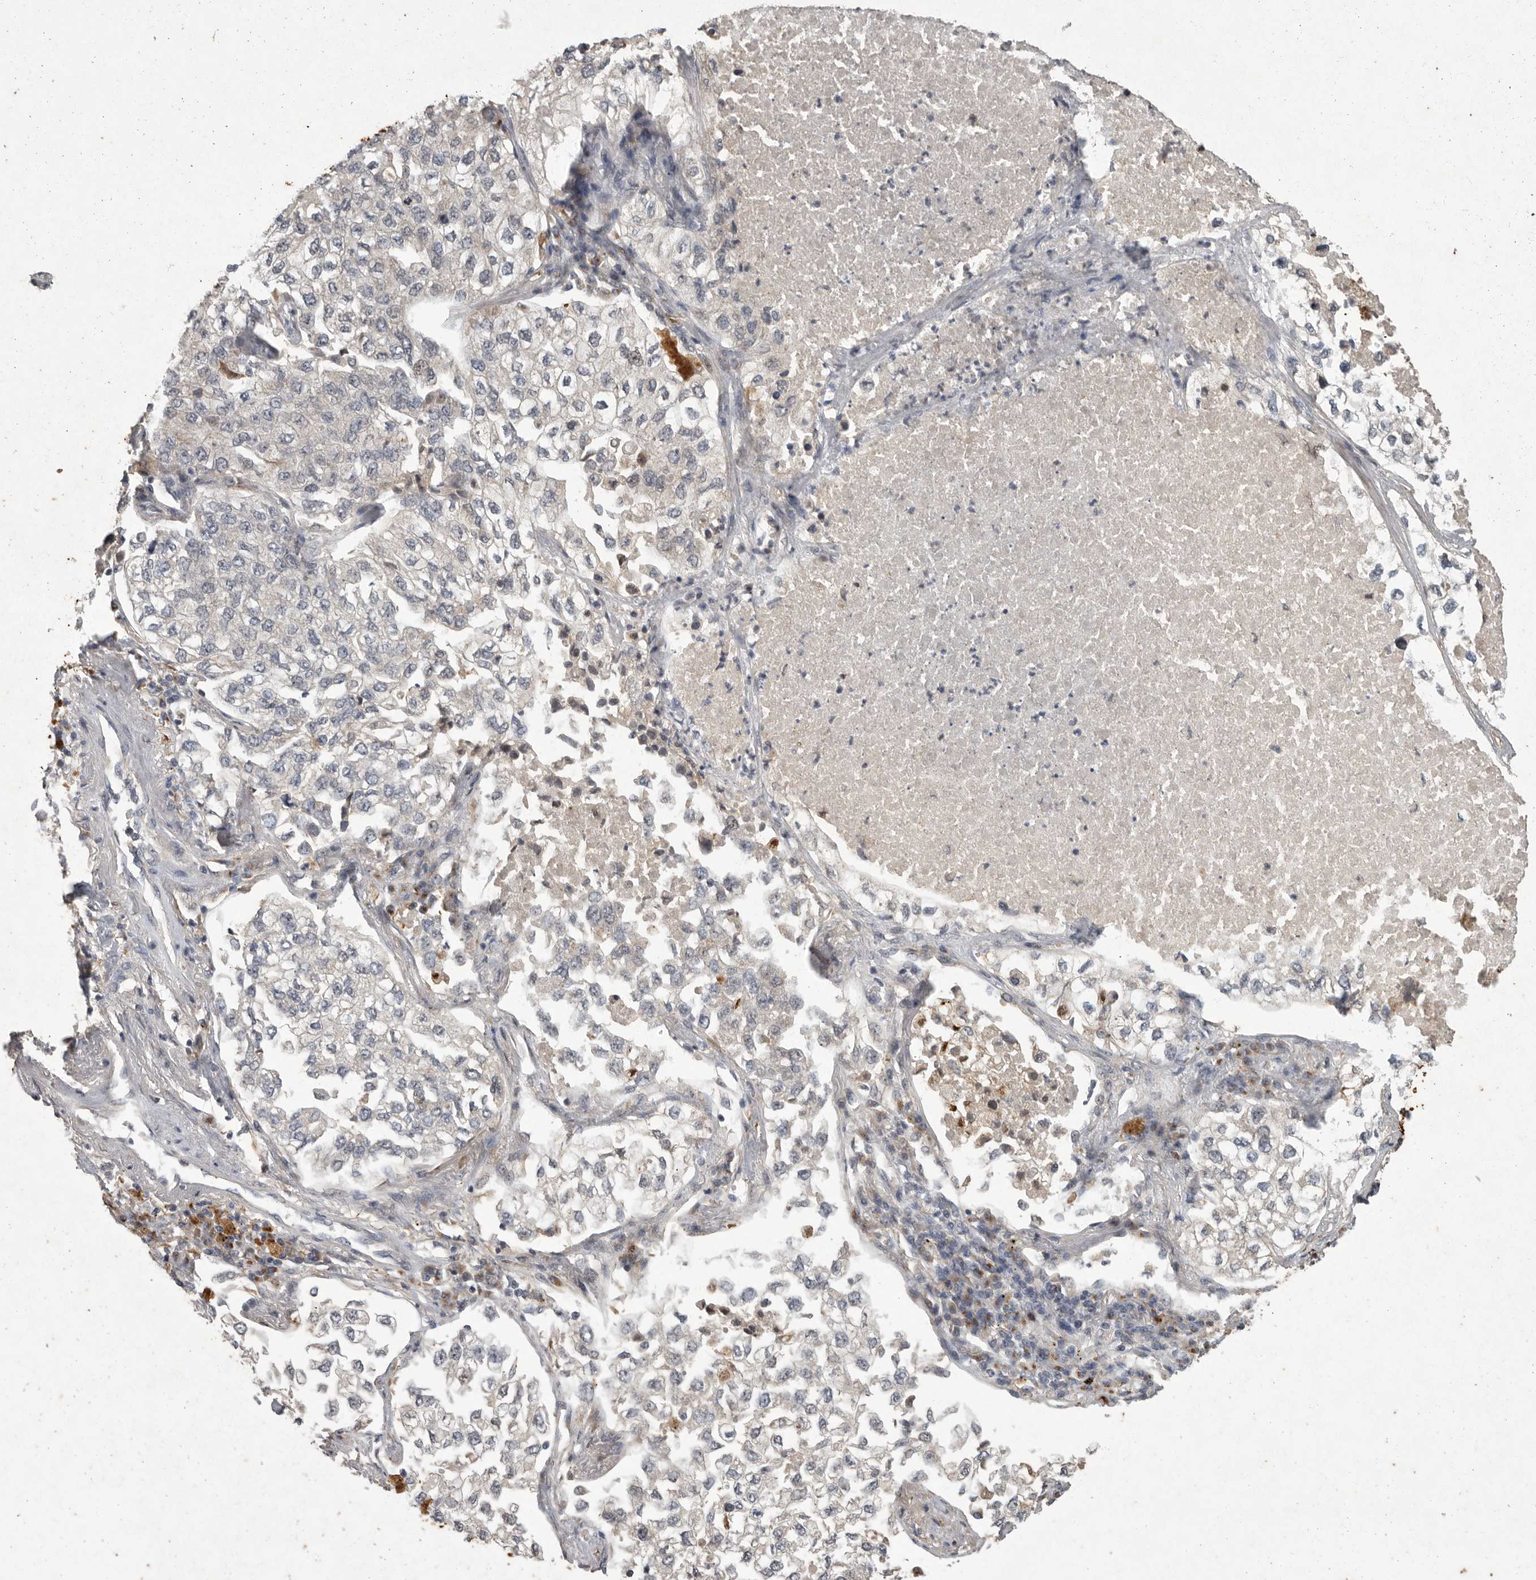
{"staining": {"intensity": "moderate", "quantity": "<25%", "location": "cytoplasmic/membranous,nuclear"}, "tissue": "lung cancer", "cell_type": "Tumor cells", "image_type": "cancer", "snomed": [{"axis": "morphology", "description": "Adenocarcinoma, NOS"}, {"axis": "topography", "description": "Lung"}], "caption": "The image exhibits a brown stain indicating the presence of a protein in the cytoplasmic/membranous and nuclear of tumor cells in lung cancer (adenocarcinoma).", "gene": "MAN2A1", "patient": {"sex": "male", "age": 63}}